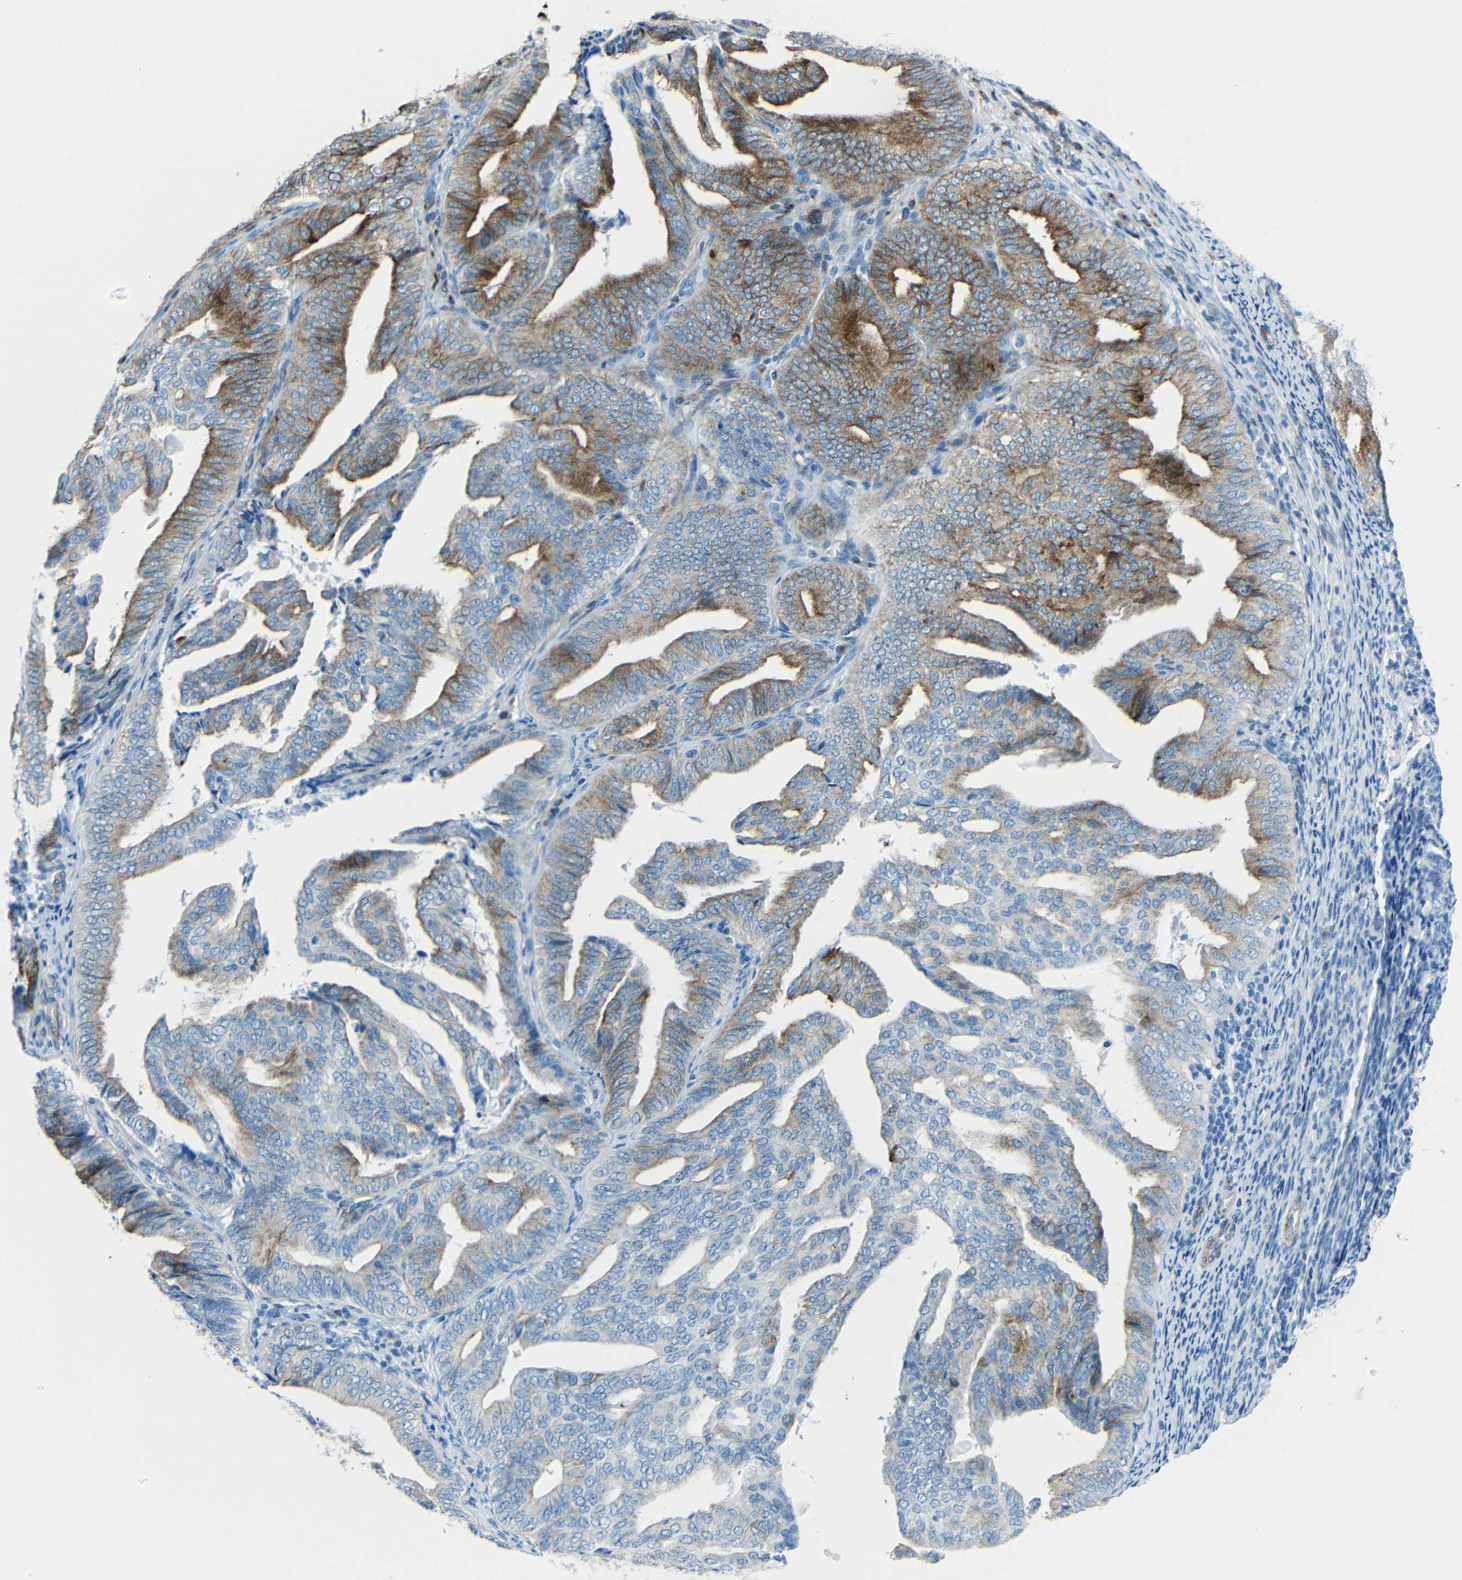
{"staining": {"intensity": "moderate", "quantity": "25%-75%", "location": "cytoplasmic/membranous"}, "tissue": "endometrial cancer", "cell_type": "Tumor cells", "image_type": "cancer", "snomed": [{"axis": "morphology", "description": "Adenocarcinoma, NOS"}, {"axis": "topography", "description": "Endometrium"}], "caption": "Immunohistochemical staining of endometrial adenocarcinoma shows medium levels of moderate cytoplasmic/membranous protein staining in approximately 25%-75% of tumor cells. (Brightfield microscopy of DAB IHC at high magnification).", "gene": "TUBB4B", "patient": {"sex": "female", "age": 58}}